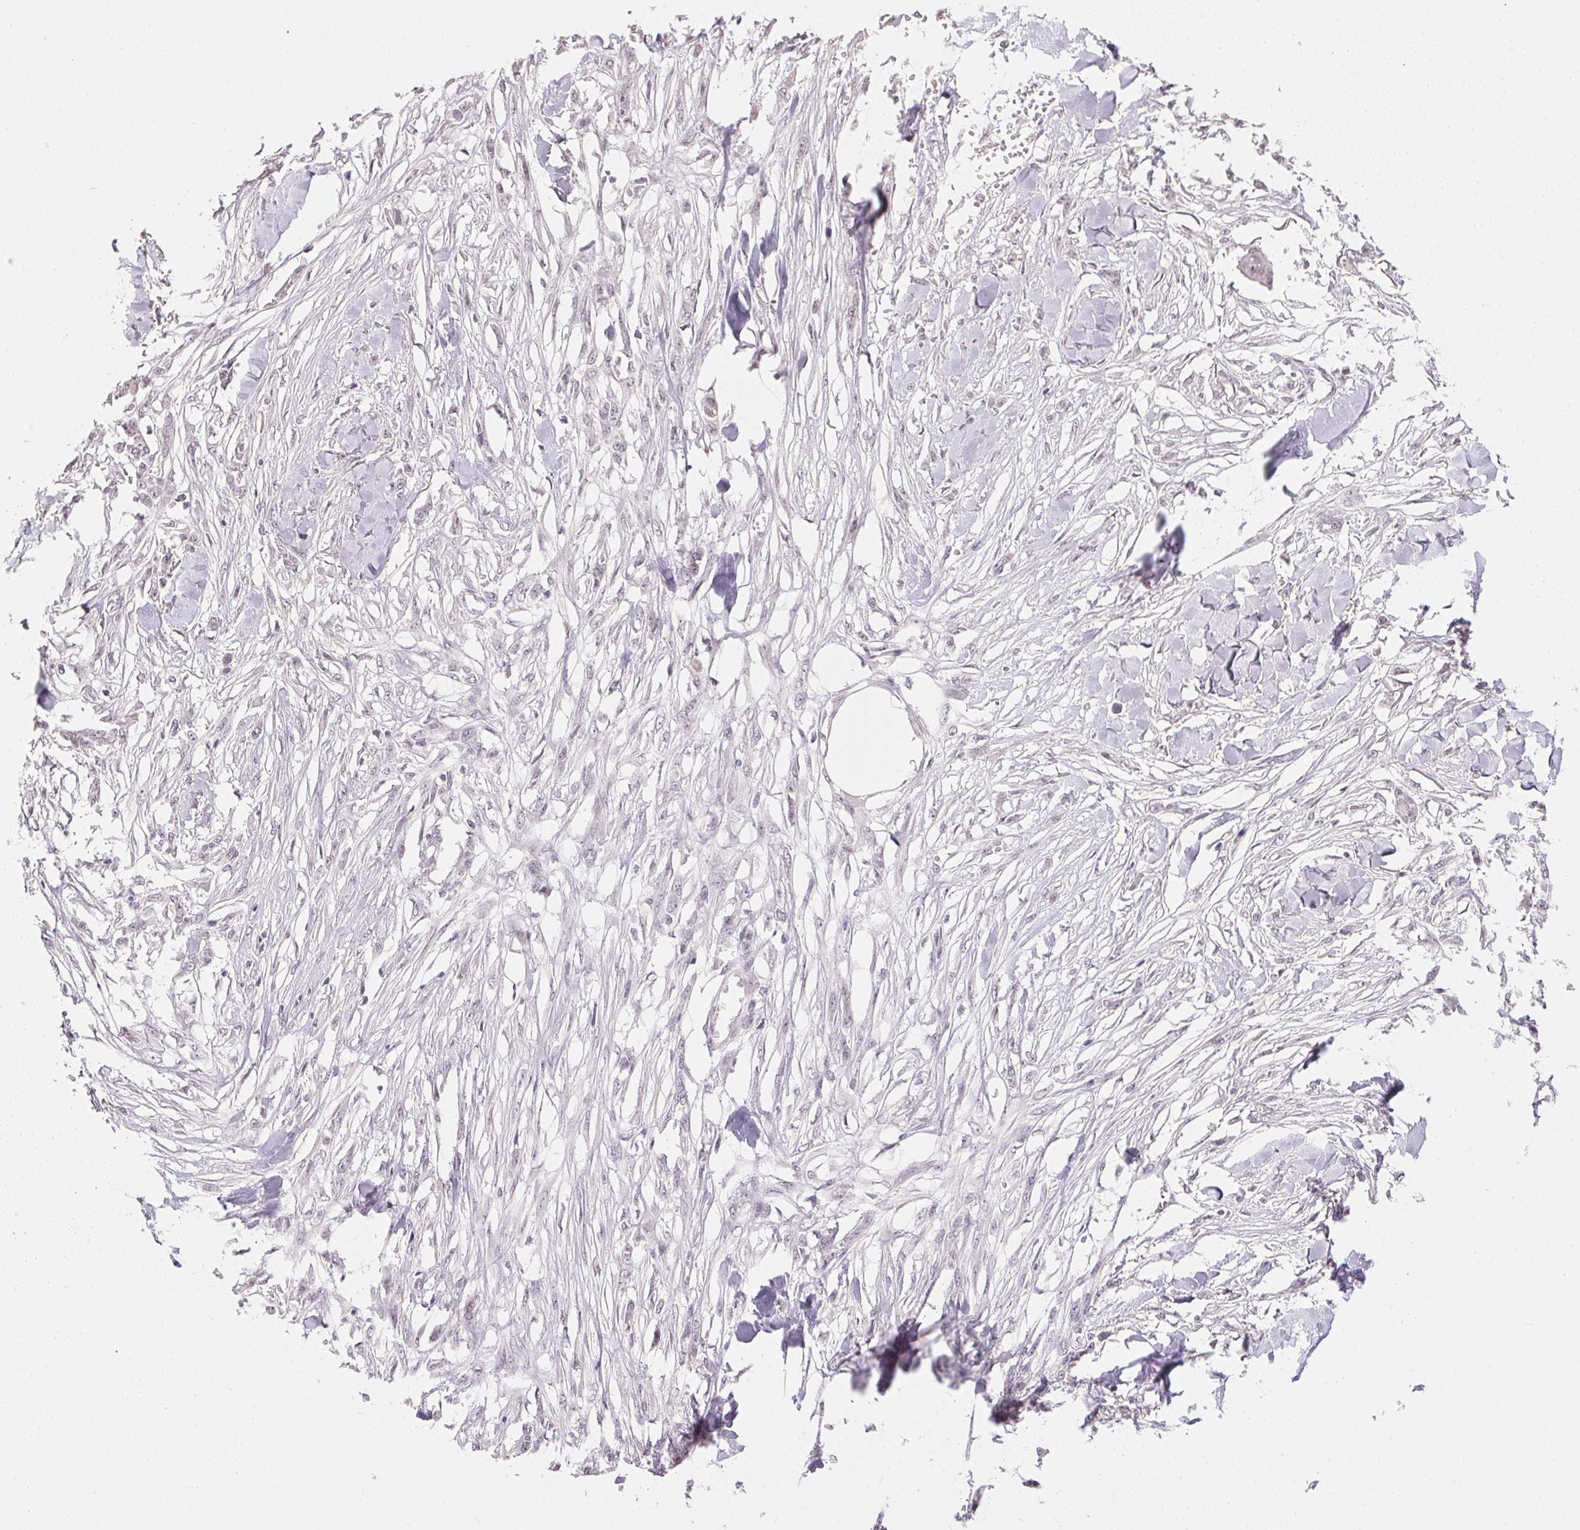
{"staining": {"intensity": "negative", "quantity": "none", "location": "none"}, "tissue": "skin cancer", "cell_type": "Tumor cells", "image_type": "cancer", "snomed": [{"axis": "morphology", "description": "Squamous cell carcinoma, NOS"}, {"axis": "topography", "description": "Skin"}], "caption": "Squamous cell carcinoma (skin) was stained to show a protein in brown. There is no significant expression in tumor cells.", "gene": "FNDC4", "patient": {"sex": "female", "age": 59}}